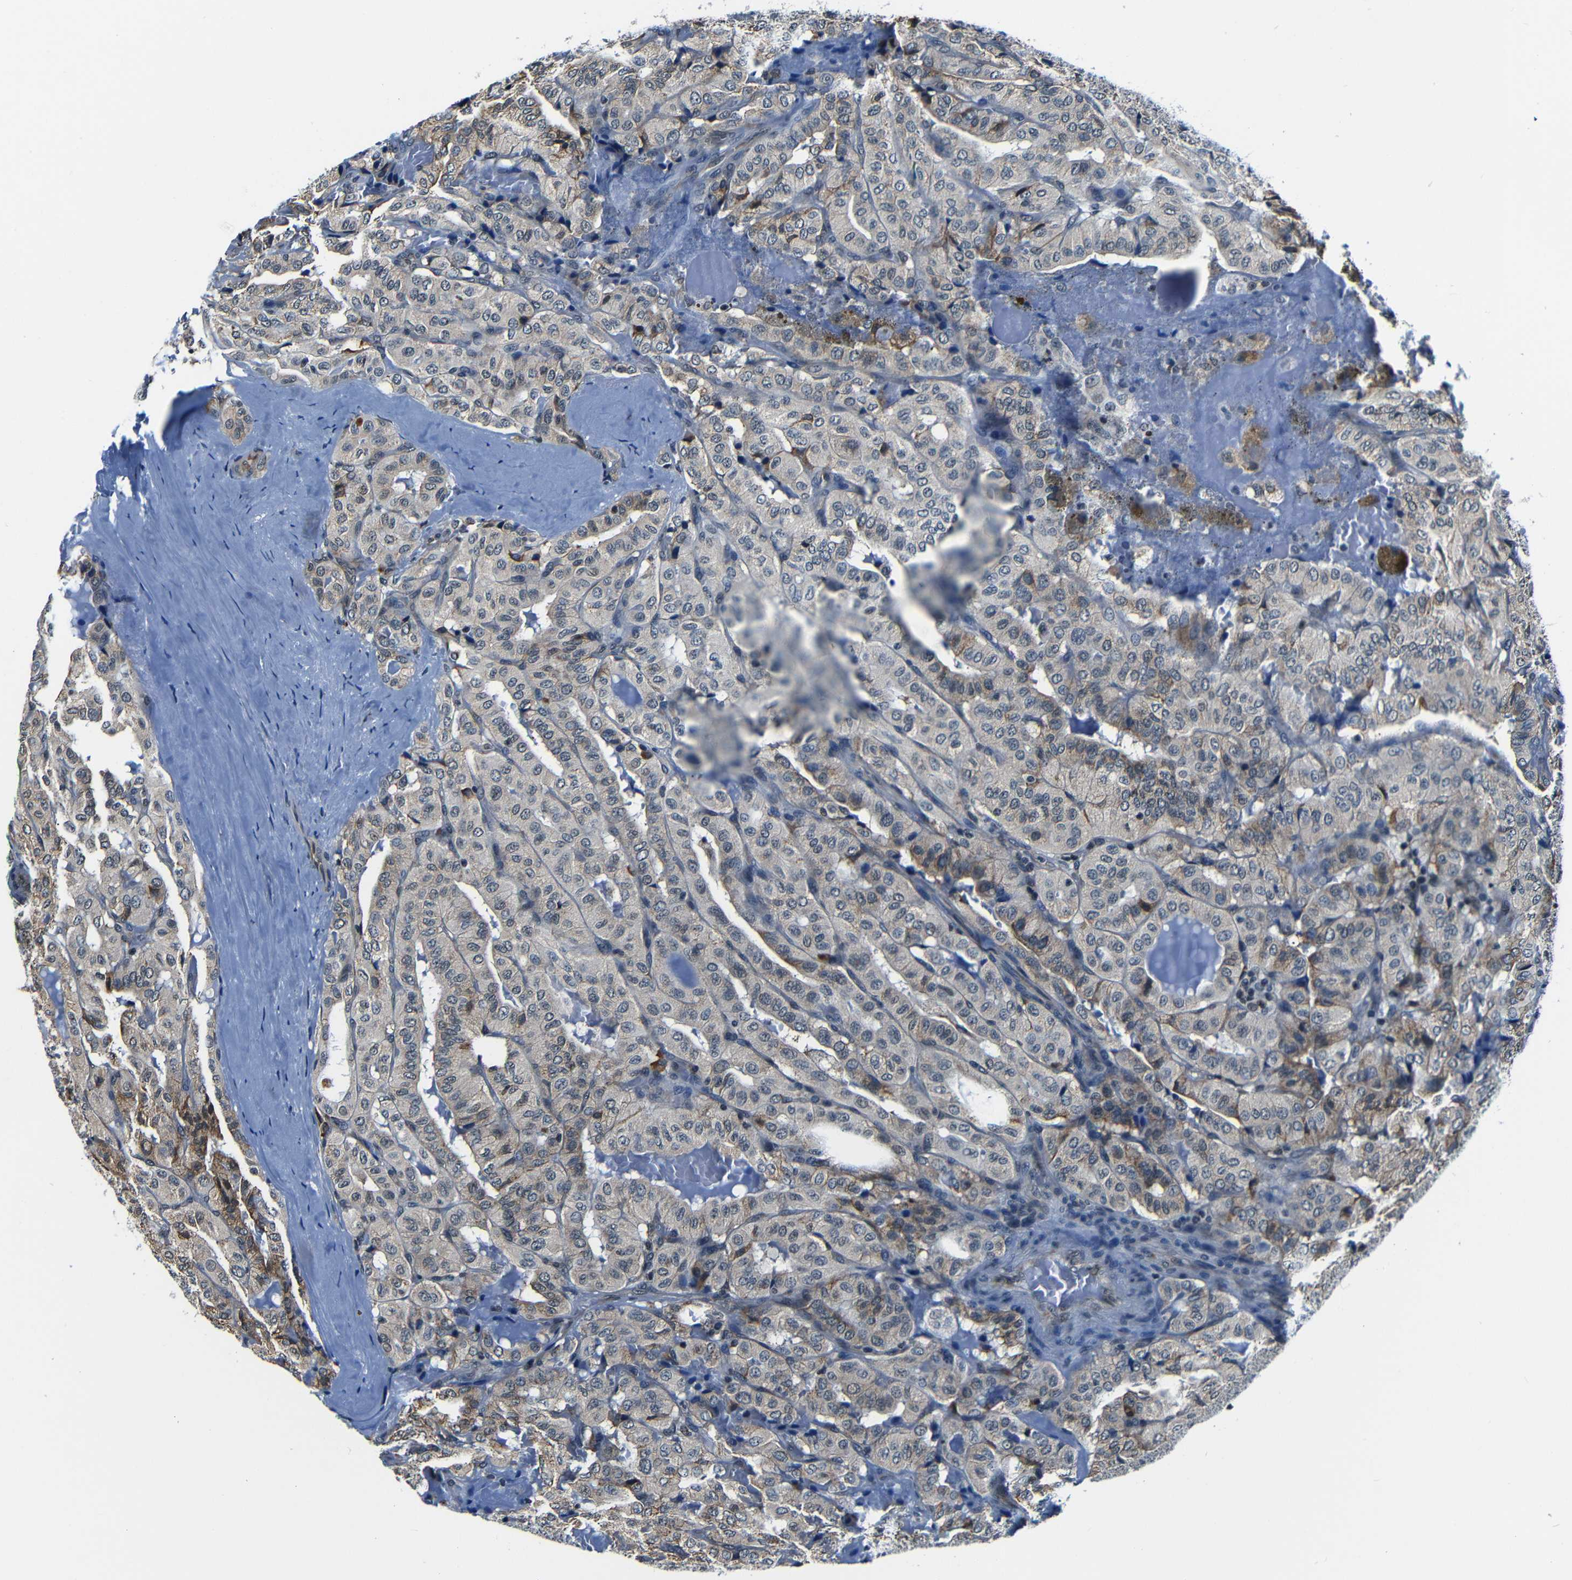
{"staining": {"intensity": "moderate", "quantity": "<25%", "location": "cytoplasmic/membranous"}, "tissue": "thyroid cancer", "cell_type": "Tumor cells", "image_type": "cancer", "snomed": [{"axis": "morphology", "description": "Papillary adenocarcinoma, NOS"}, {"axis": "topography", "description": "Thyroid gland"}], "caption": "A brown stain highlights moderate cytoplasmic/membranous staining of a protein in human papillary adenocarcinoma (thyroid) tumor cells.", "gene": "NCBP3", "patient": {"sex": "male", "age": 77}}